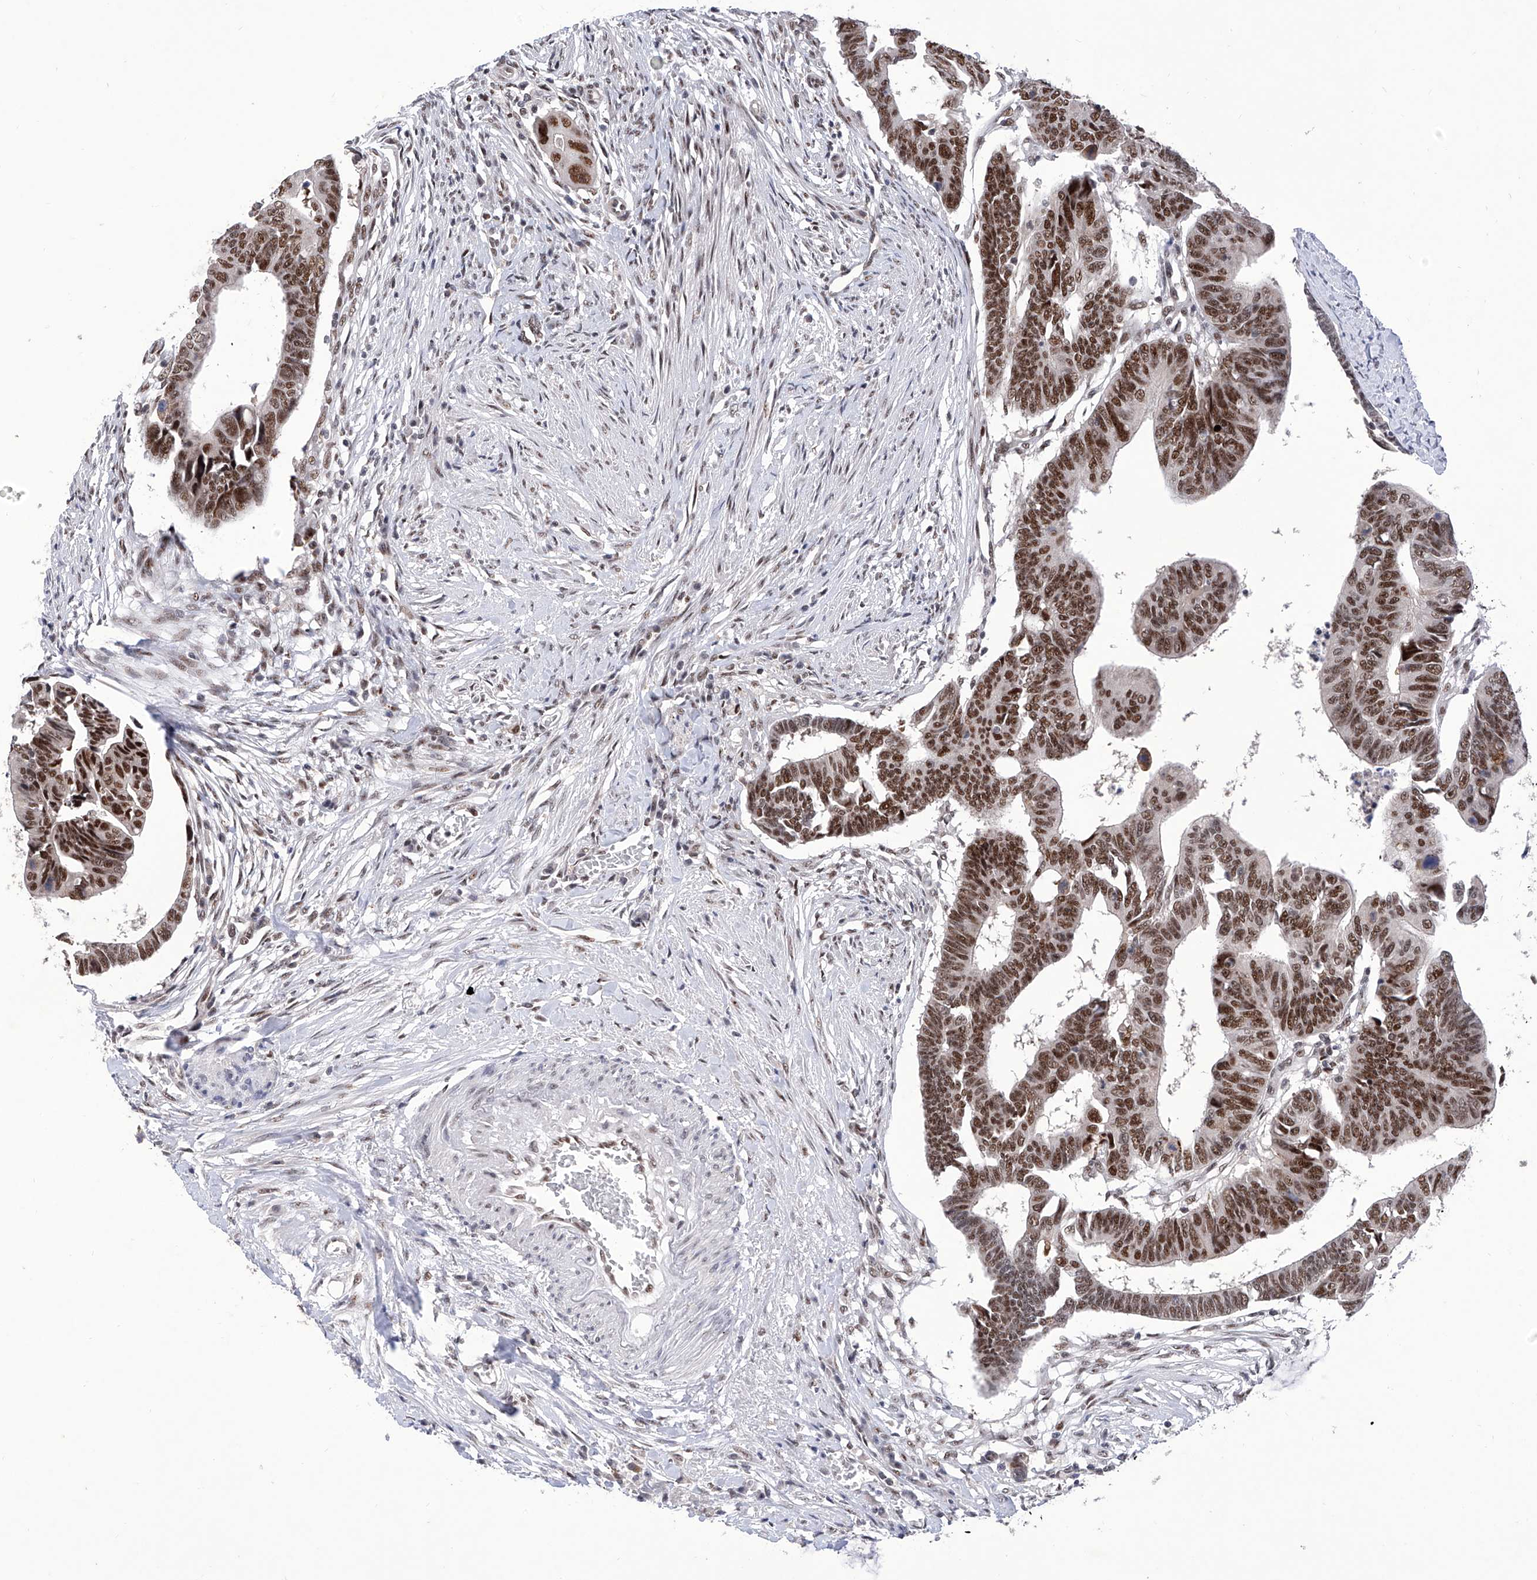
{"staining": {"intensity": "moderate", "quantity": ">75%", "location": "nuclear"}, "tissue": "colorectal cancer", "cell_type": "Tumor cells", "image_type": "cancer", "snomed": [{"axis": "morphology", "description": "Adenocarcinoma, NOS"}, {"axis": "topography", "description": "Rectum"}], "caption": "Colorectal cancer (adenocarcinoma) stained with DAB (3,3'-diaminobenzidine) IHC demonstrates medium levels of moderate nuclear positivity in about >75% of tumor cells. (Brightfield microscopy of DAB IHC at high magnification).", "gene": "RAD54L", "patient": {"sex": "female", "age": 65}}